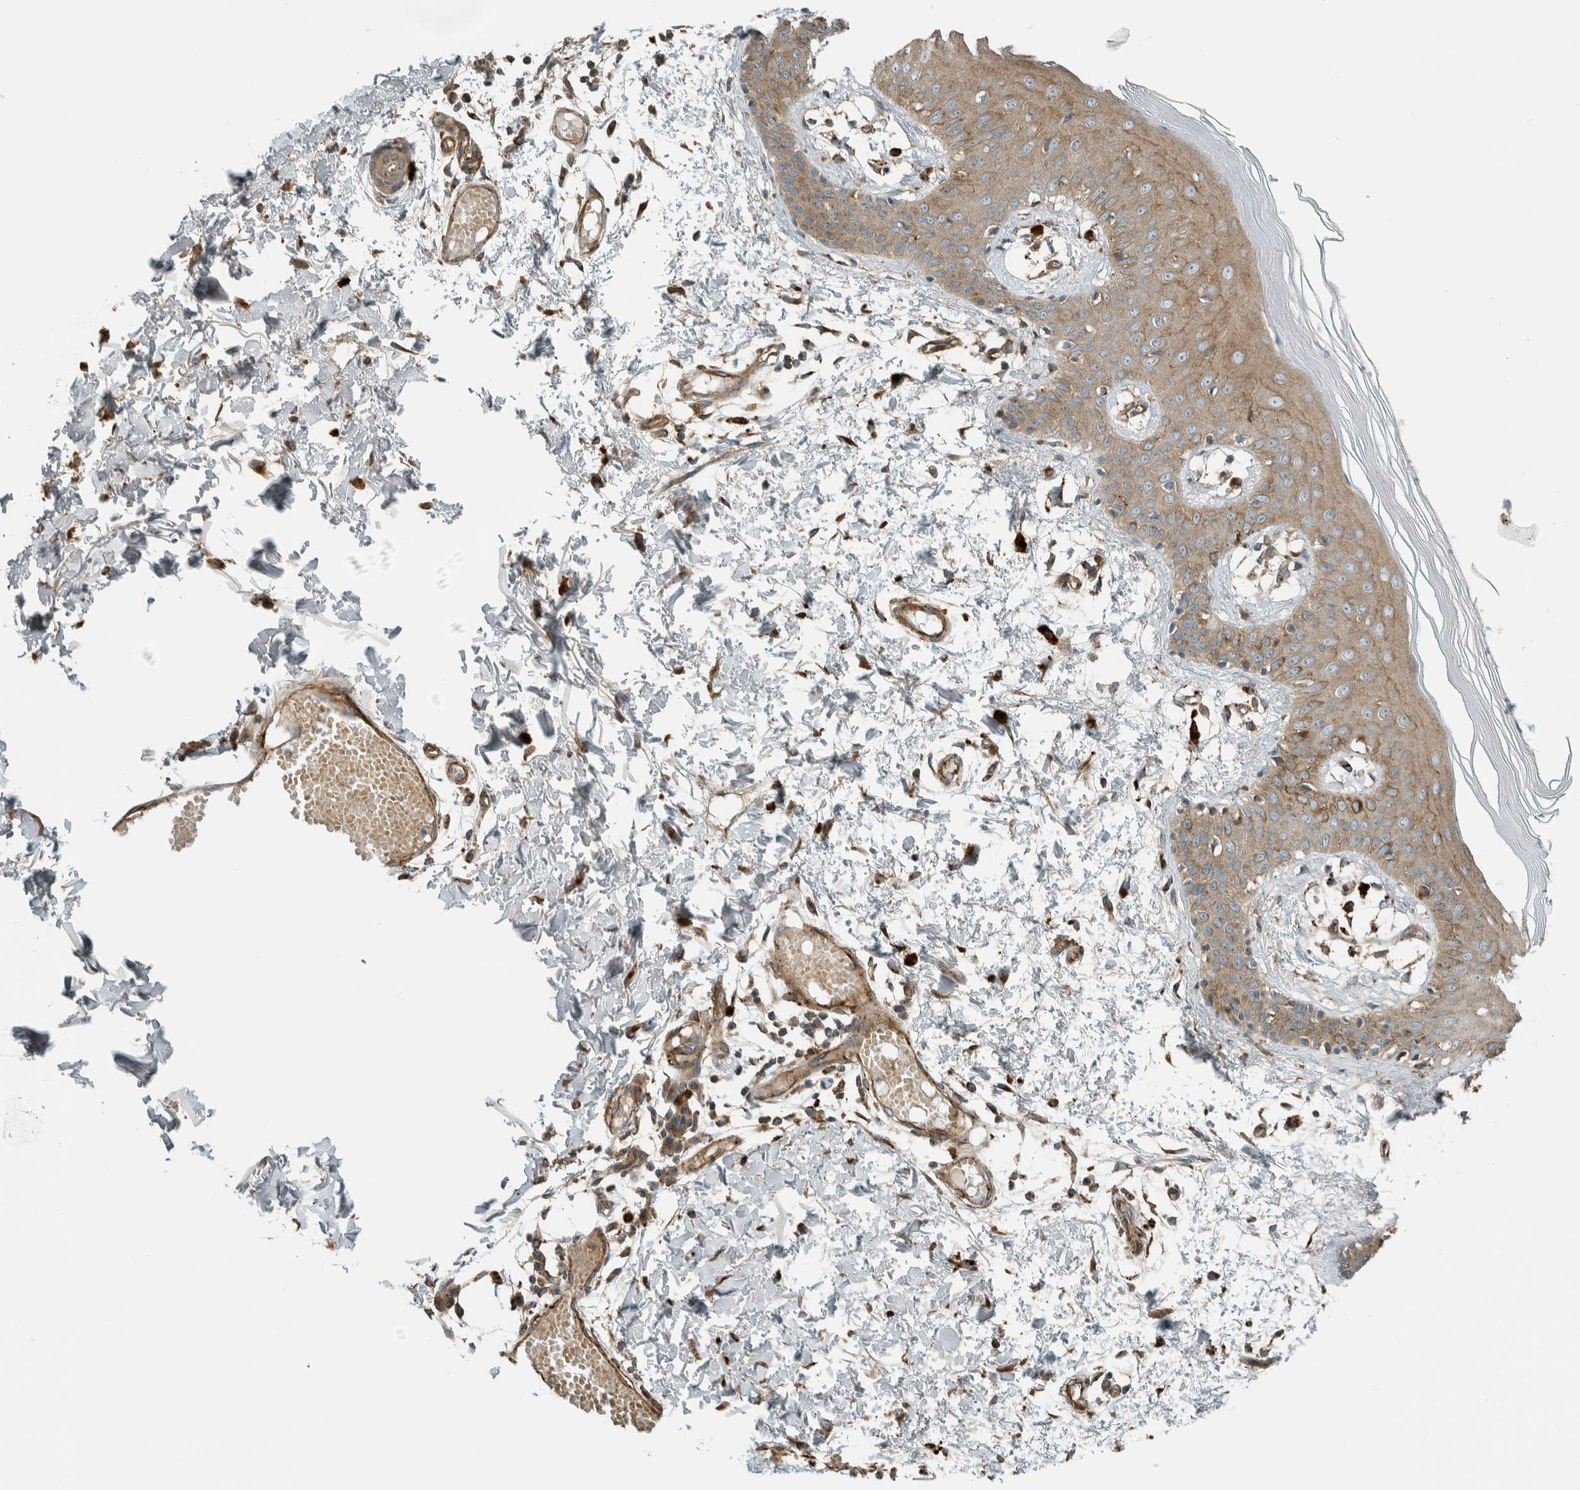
{"staining": {"intensity": "moderate", "quantity": "25%-75%", "location": "cytoplasmic/membranous"}, "tissue": "skin", "cell_type": "Fibroblasts", "image_type": "normal", "snomed": [{"axis": "morphology", "description": "Normal tissue, NOS"}, {"axis": "topography", "description": "Skin"}], "caption": "High-power microscopy captured an immunohistochemistry (IHC) histopathology image of unremarkable skin, revealing moderate cytoplasmic/membranous positivity in approximately 25%-75% of fibroblasts. (DAB IHC, brown staining for protein, blue staining for nuclei).", "gene": "EXOC7", "patient": {"sex": "male", "age": 53}}